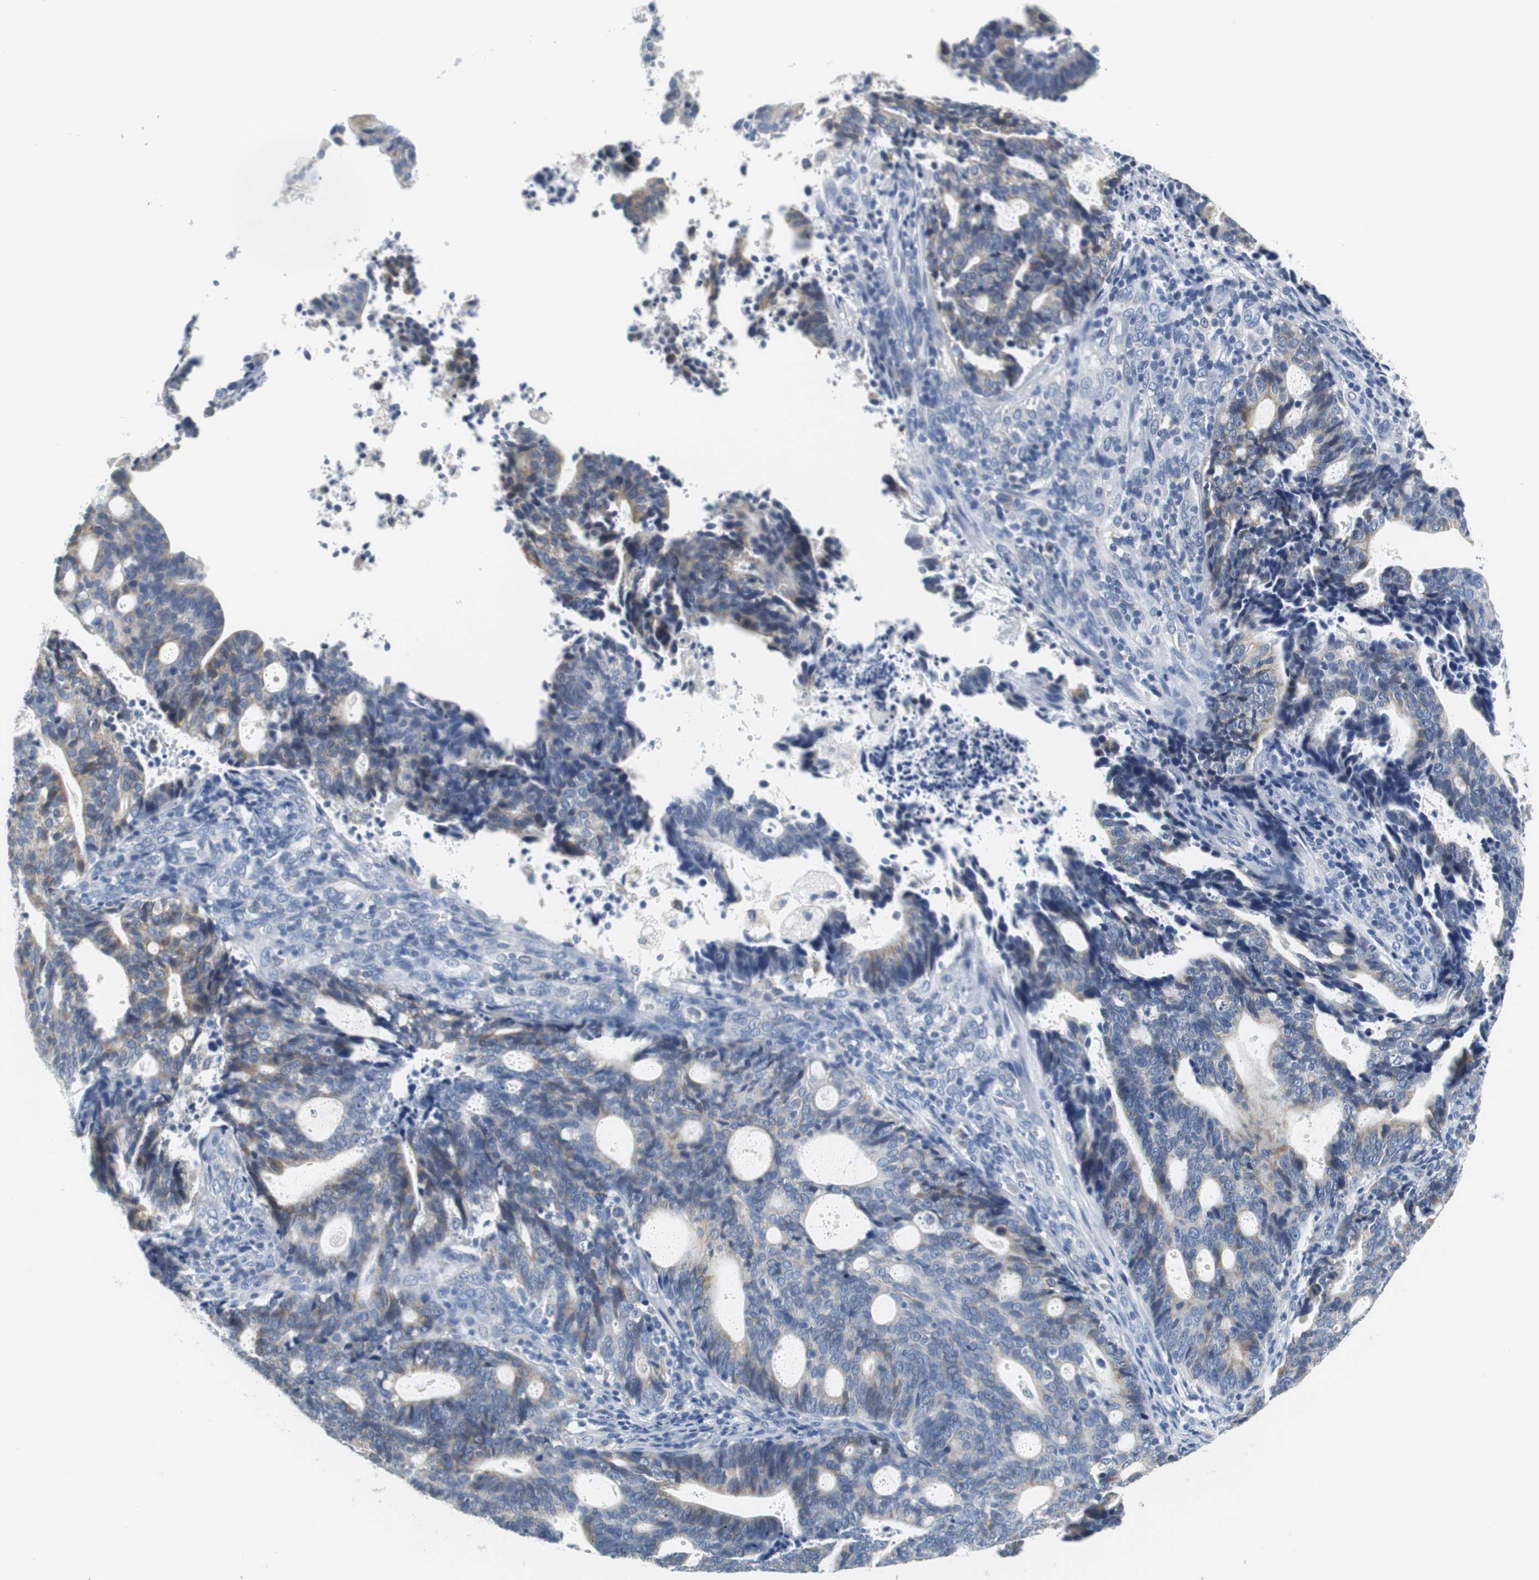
{"staining": {"intensity": "weak", "quantity": "<25%", "location": "cytoplasmic/membranous"}, "tissue": "endometrial cancer", "cell_type": "Tumor cells", "image_type": "cancer", "snomed": [{"axis": "morphology", "description": "Adenocarcinoma, NOS"}, {"axis": "topography", "description": "Uterus"}], "caption": "High magnification brightfield microscopy of endometrial cancer (adenocarcinoma) stained with DAB (3,3'-diaminobenzidine) (brown) and counterstained with hematoxylin (blue): tumor cells show no significant expression.", "gene": "TEX264", "patient": {"sex": "female", "age": 83}}